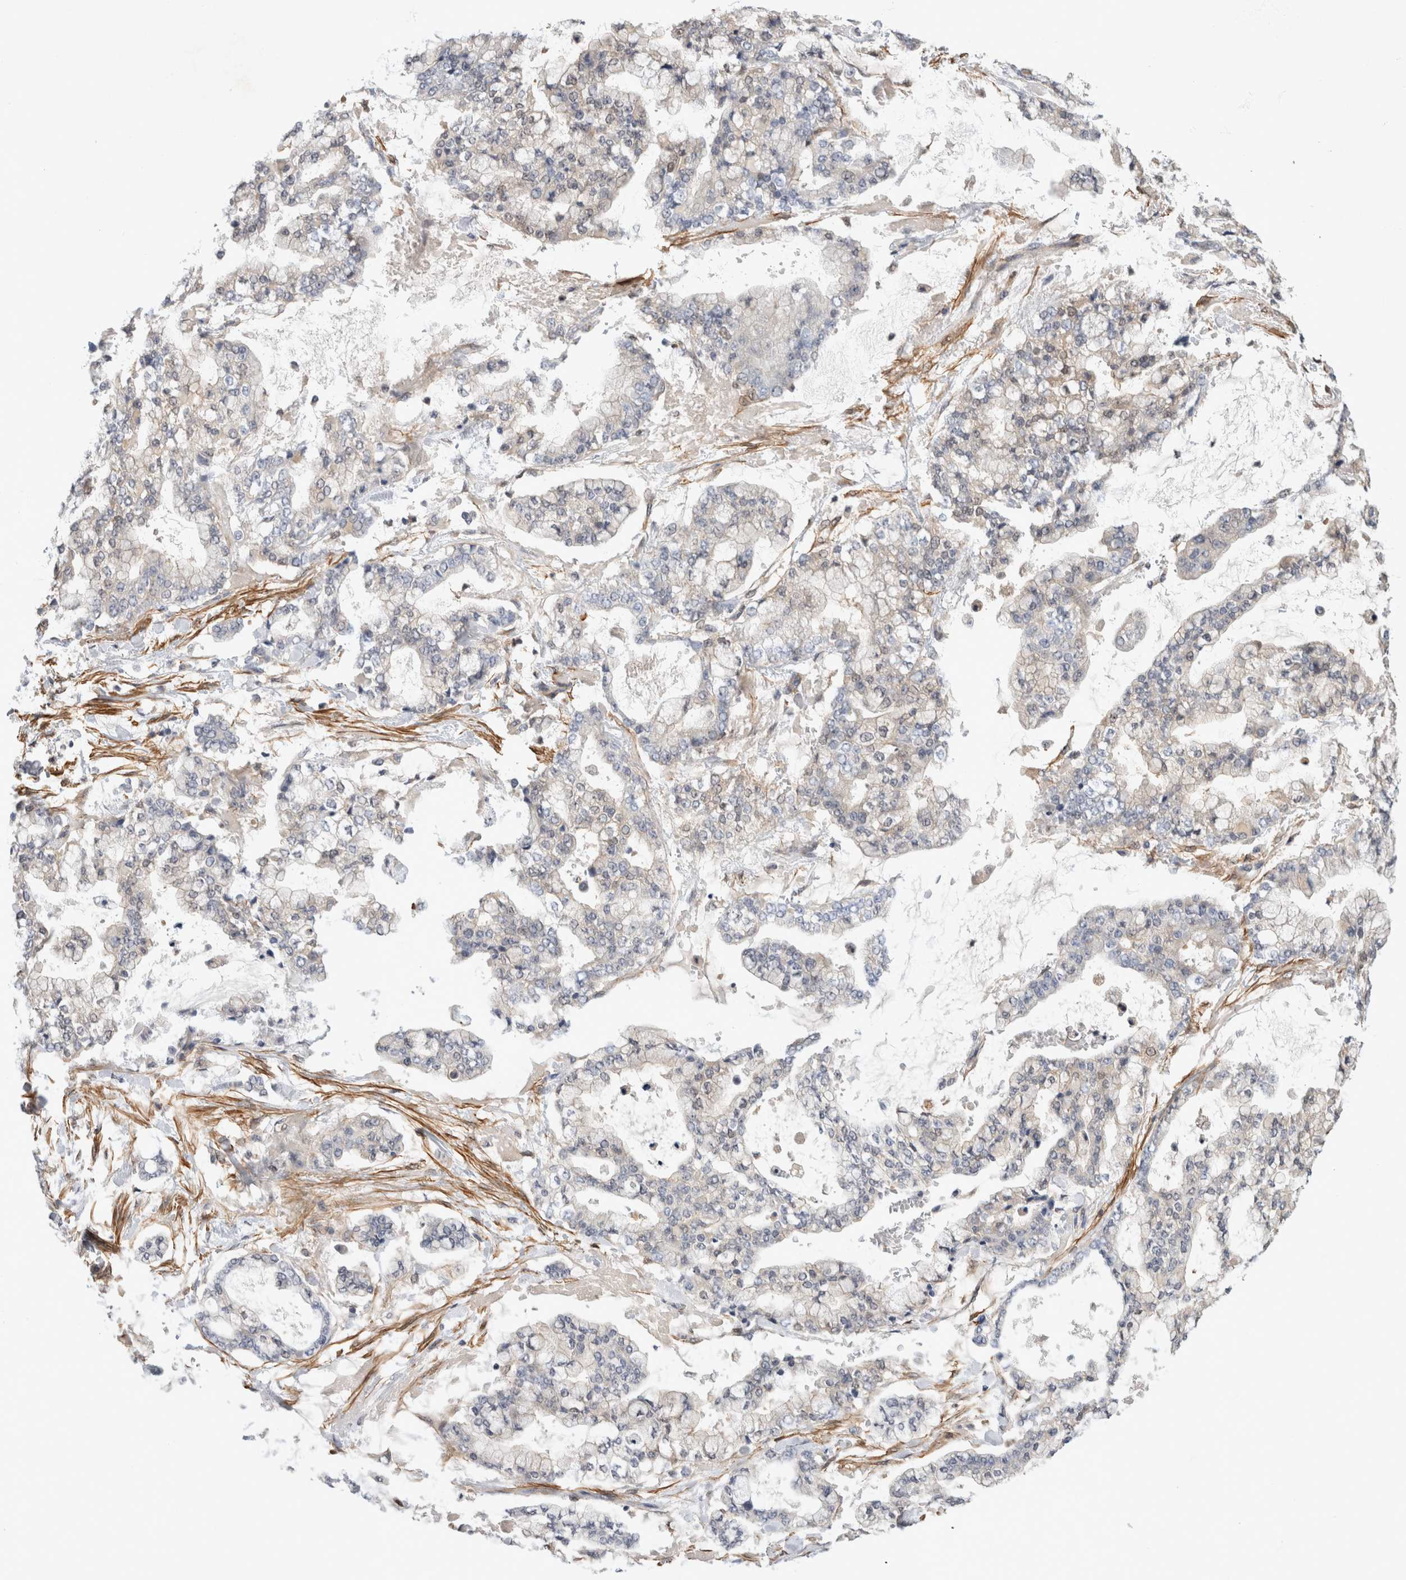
{"staining": {"intensity": "negative", "quantity": "none", "location": "none"}, "tissue": "stomach cancer", "cell_type": "Tumor cells", "image_type": "cancer", "snomed": [{"axis": "morphology", "description": "Normal tissue, NOS"}, {"axis": "morphology", "description": "Adenocarcinoma, NOS"}, {"axis": "topography", "description": "Stomach, upper"}, {"axis": "topography", "description": "Stomach"}], "caption": "IHC of human adenocarcinoma (stomach) shows no staining in tumor cells.", "gene": "PGM1", "patient": {"sex": "male", "age": 76}}